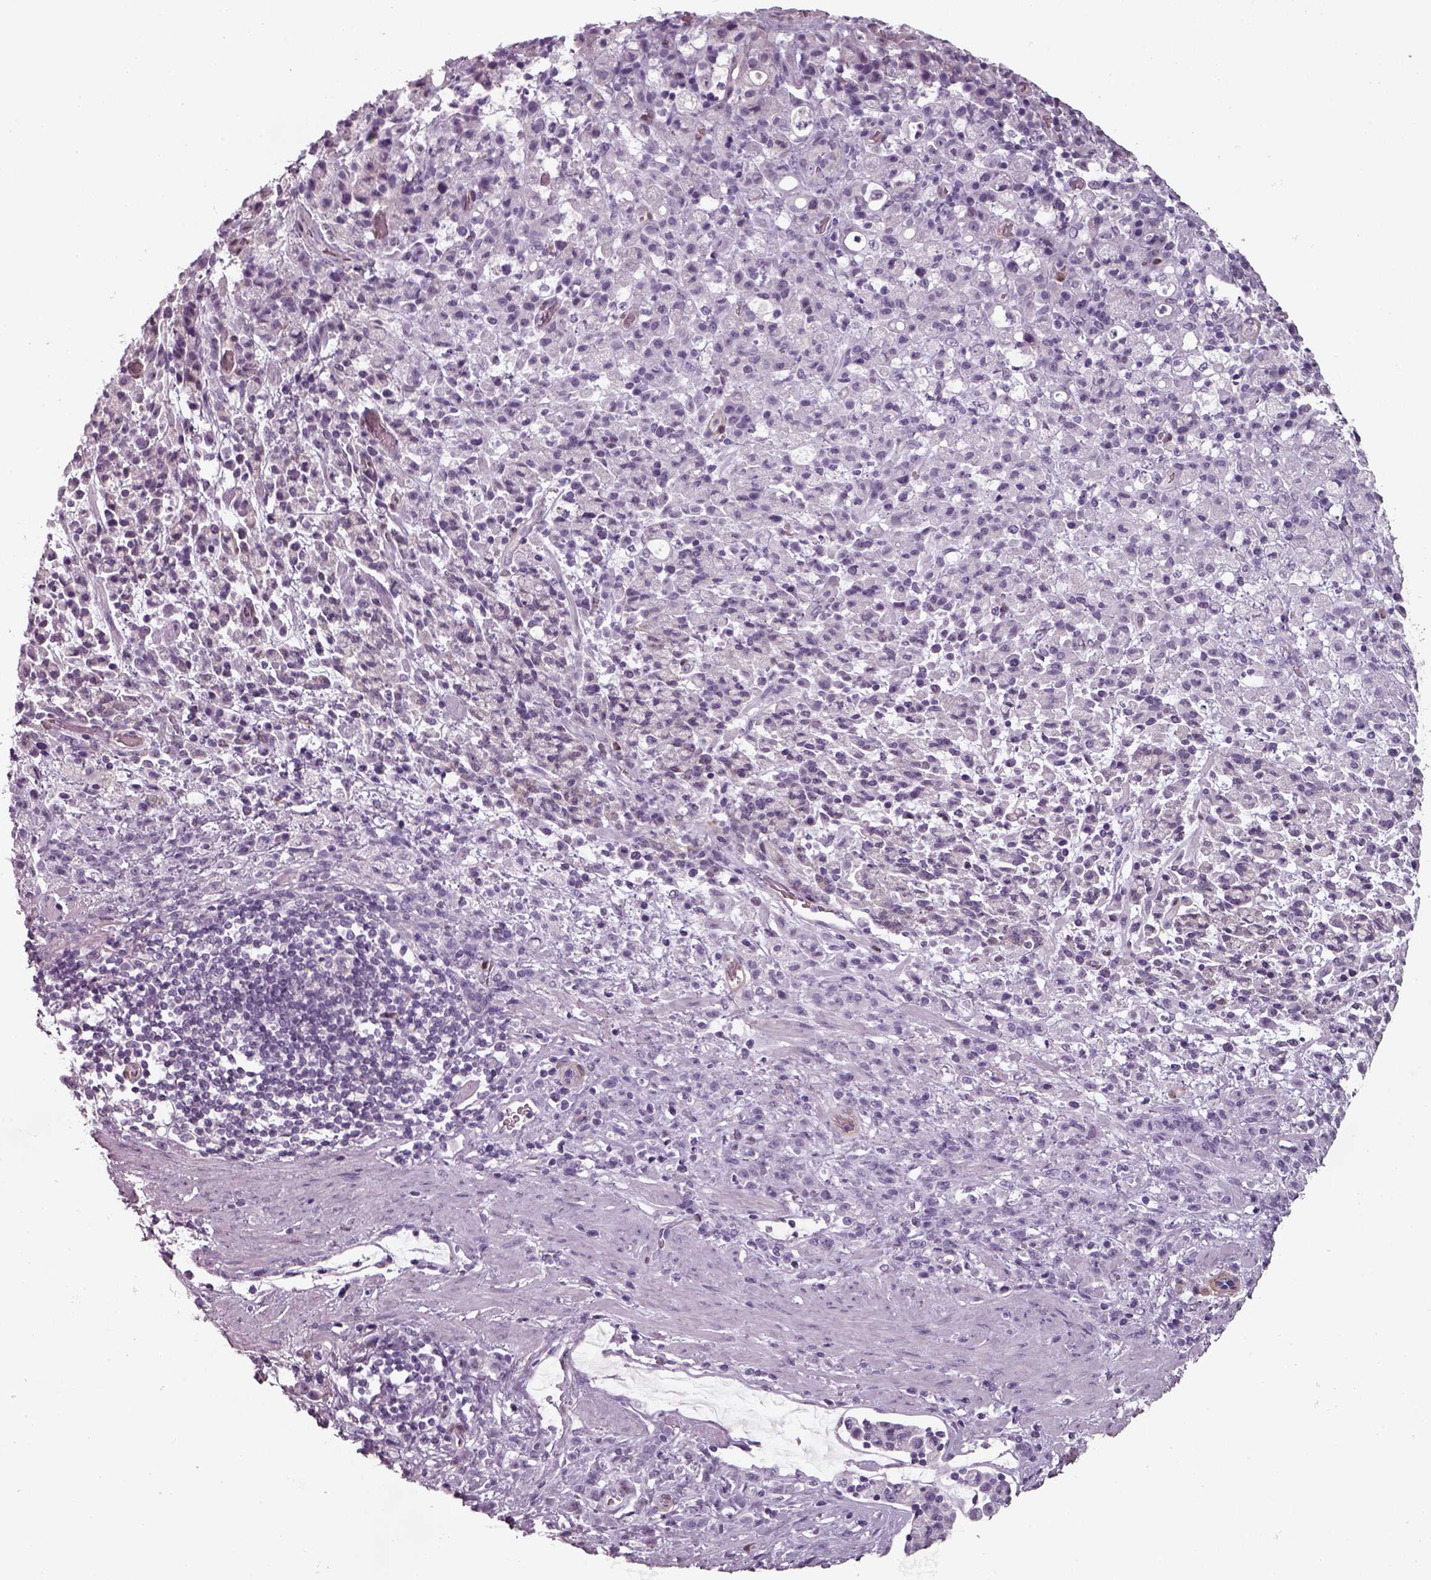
{"staining": {"intensity": "negative", "quantity": "none", "location": "none"}, "tissue": "stomach cancer", "cell_type": "Tumor cells", "image_type": "cancer", "snomed": [{"axis": "morphology", "description": "Adenocarcinoma, NOS"}, {"axis": "topography", "description": "Stomach"}], "caption": "The image exhibits no staining of tumor cells in stomach cancer (adenocarcinoma).", "gene": "ISYNA1", "patient": {"sex": "female", "age": 60}}